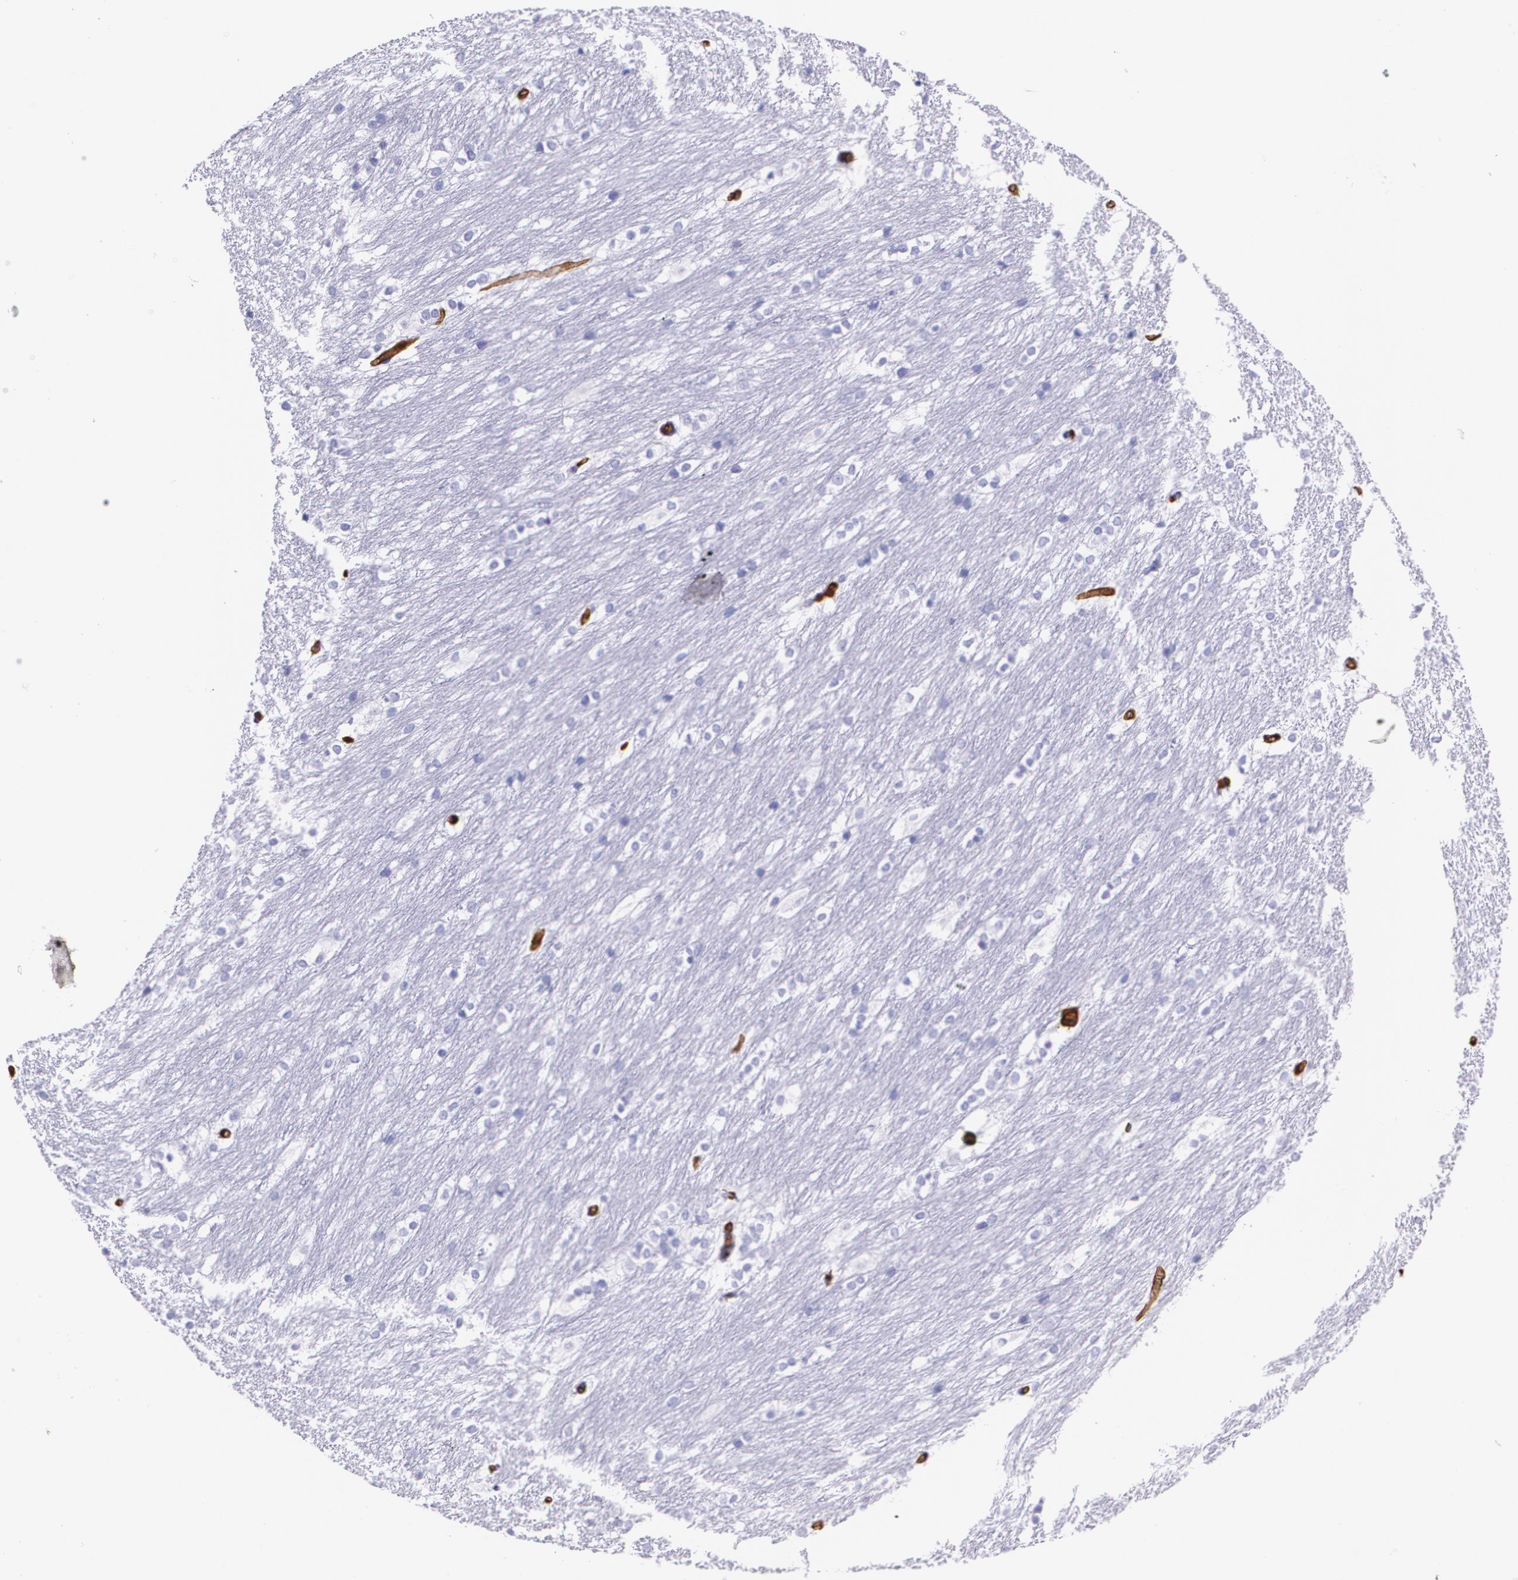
{"staining": {"intensity": "negative", "quantity": "none", "location": "none"}, "tissue": "caudate", "cell_type": "Glial cells", "image_type": "normal", "snomed": [{"axis": "morphology", "description": "Normal tissue, NOS"}, {"axis": "topography", "description": "Lateral ventricle wall"}], "caption": "This photomicrograph is of unremarkable caudate stained with IHC to label a protein in brown with the nuclei are counter-stained blue. There is no staining in glial cells.", "gene": "MMP2", "patient": {"sex": "female", "age": 19}}